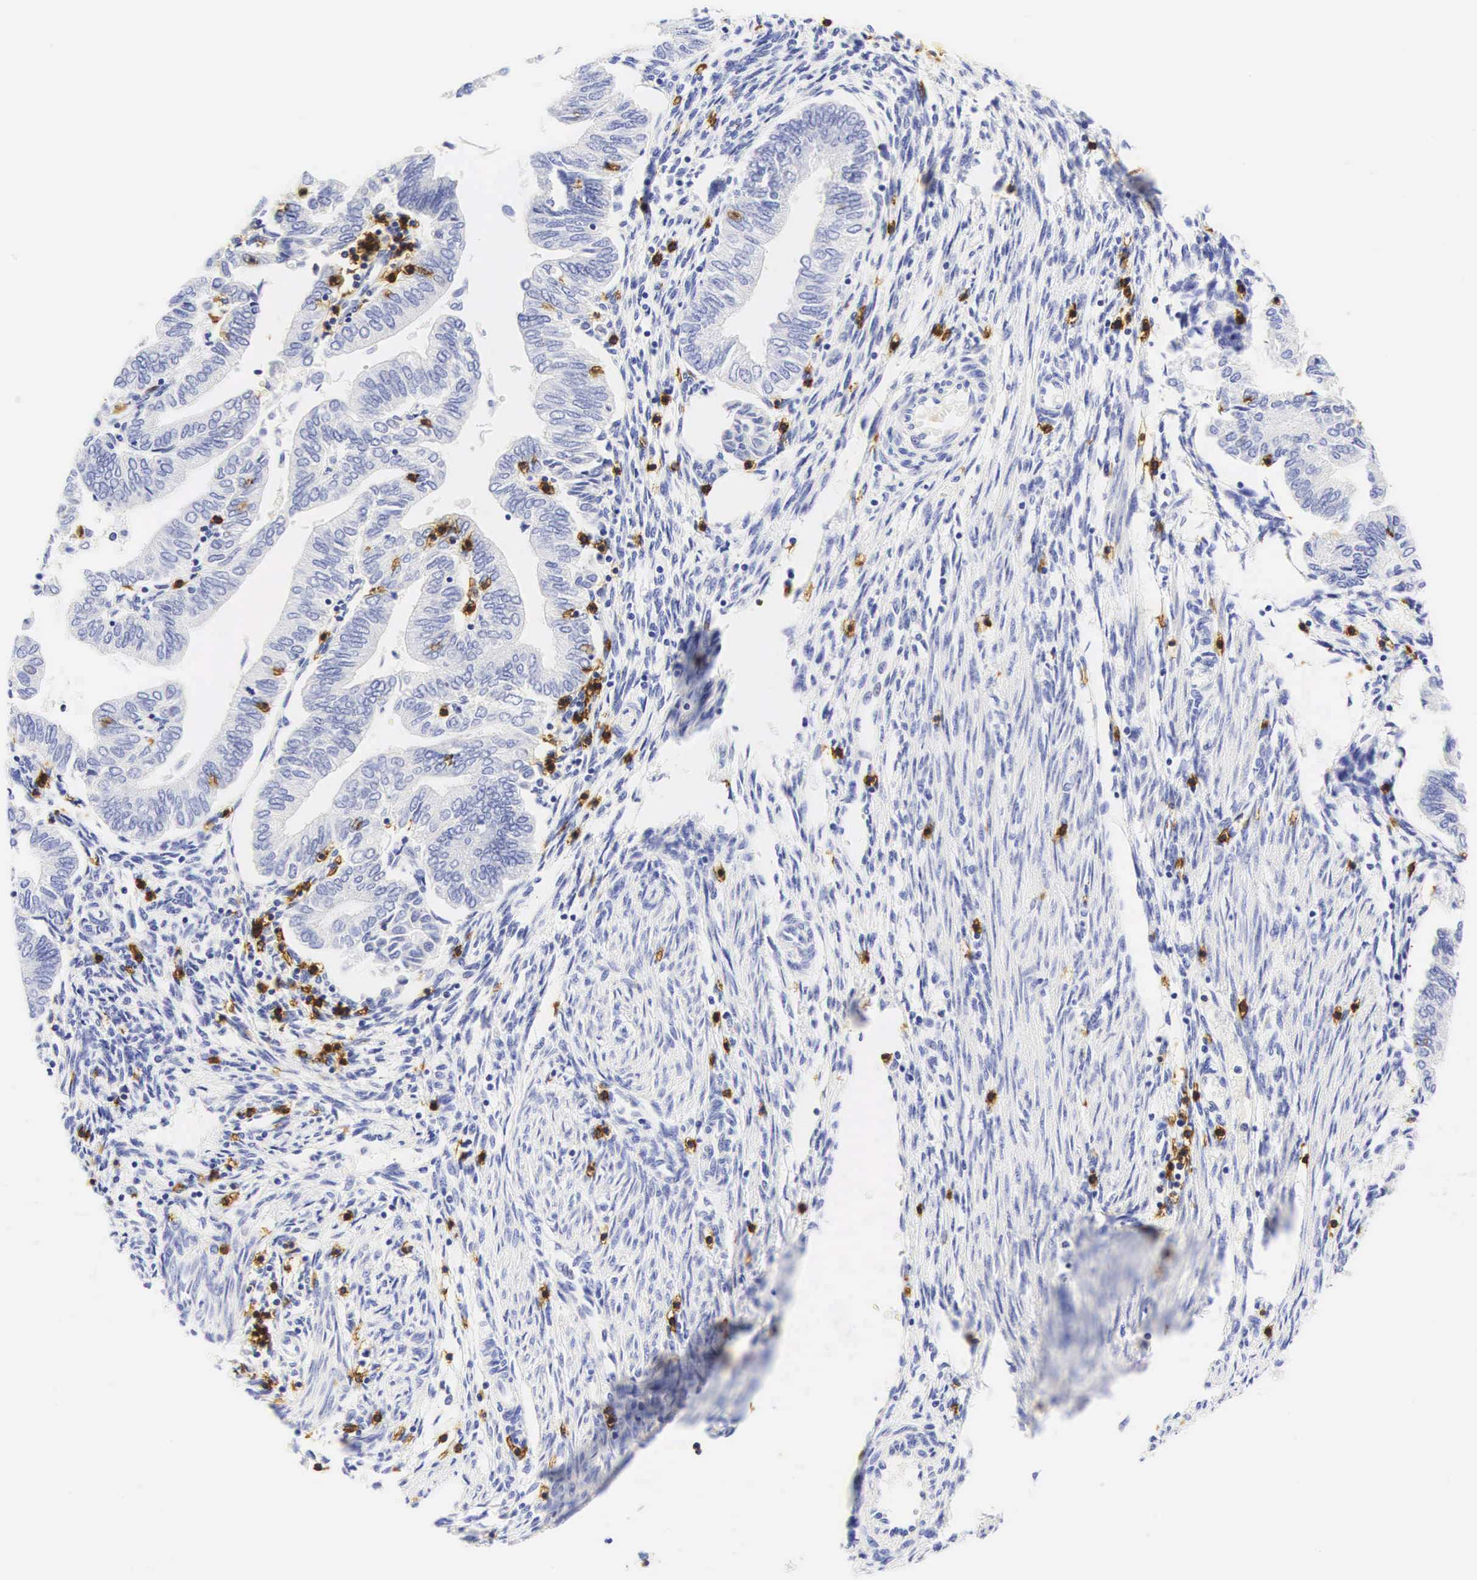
{"staining": {"intensity": "negative", "quantity": "none", "location": "none"}, "tissue": "endometrial cancer", "cell_type": "Tumor cells", "image_type": "cancer", "snomed": [{"axis": "morphology", "description": "Adenocarcinoma, NOS"}, {"axis": "topography", "description": "Endometrium"}], "caption": "This is an IHC photomicrograph of endometrial cancer. There is no expression in tumor cells.", "gene": "CD8A", "patient": {"sex": "female", "age": 51}}